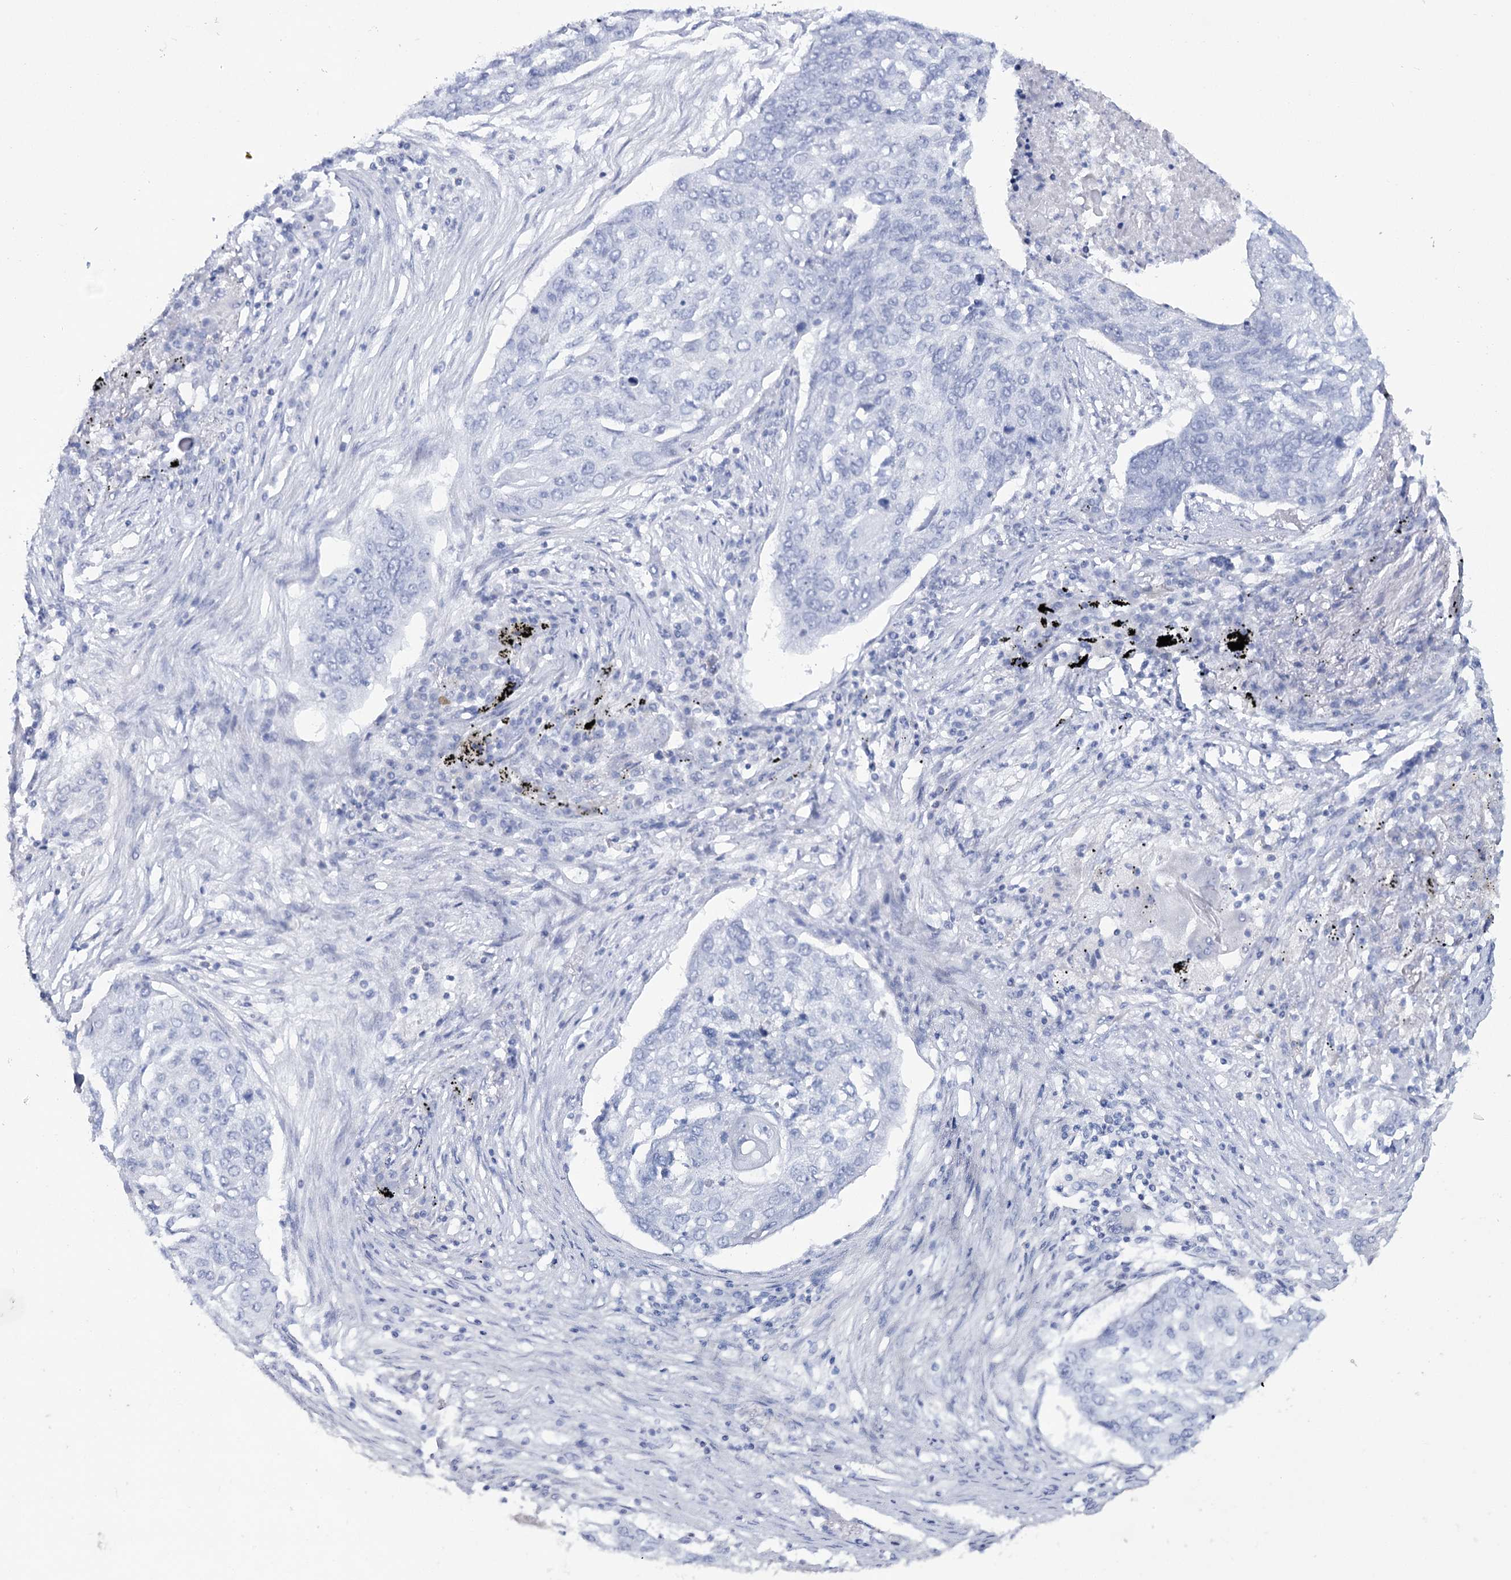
{"staining": {"intensity": "negative", "quantity": "none", "location": "none"}, "tissue": "lung cancer", "cell_type": "Tumor cells", "image_type": "cancer", "snomed": [{"axis": "morphology", "description": "Squamous cell carcinoma, NOS"}, {"axis": "topography", "description": "Lung"}], "caption": "Micrograph shows no protein positivity in tumor cells of lung cancer tissue.", "gene": "RNF186", "patient": {"sex": "female", "age": 63}}